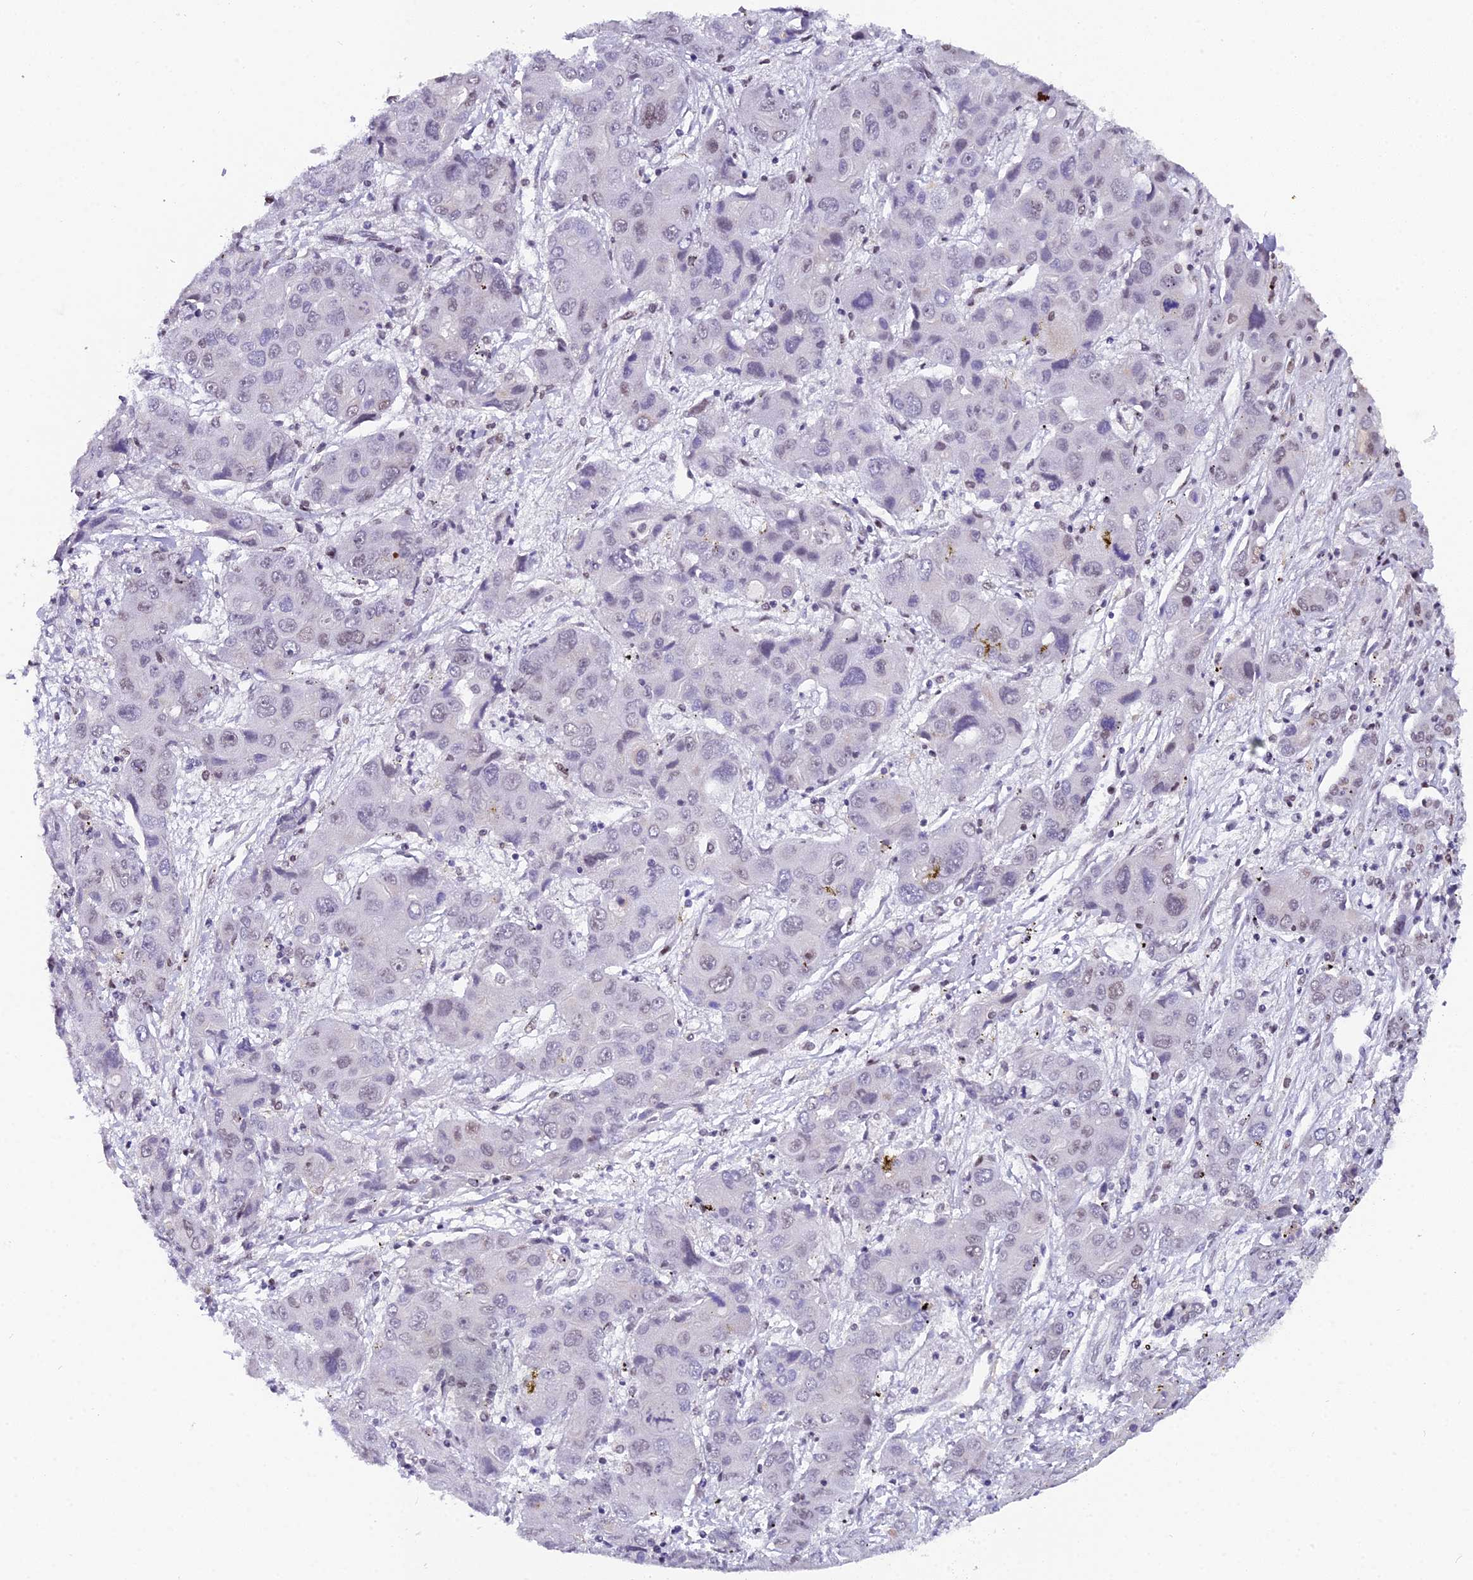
{"staining": {"intensity": "negative", "quantity": "none", "location": "none"}, "tissue": "liver cancer", "cell_type": "Tumor cells", "image_type": "cancer", "snomed": [{"axis": "morphology", "description": "Cholangiocarcinoma"}, {"axis": "topography", "description": "Liver"}], "caption": "Liver cholangiocarcinoma was stained to show a protein in brown. There is no significant staining in tumor cells.", "gene": "XKR9", "patient": {"sex": "male", "age": 67}}